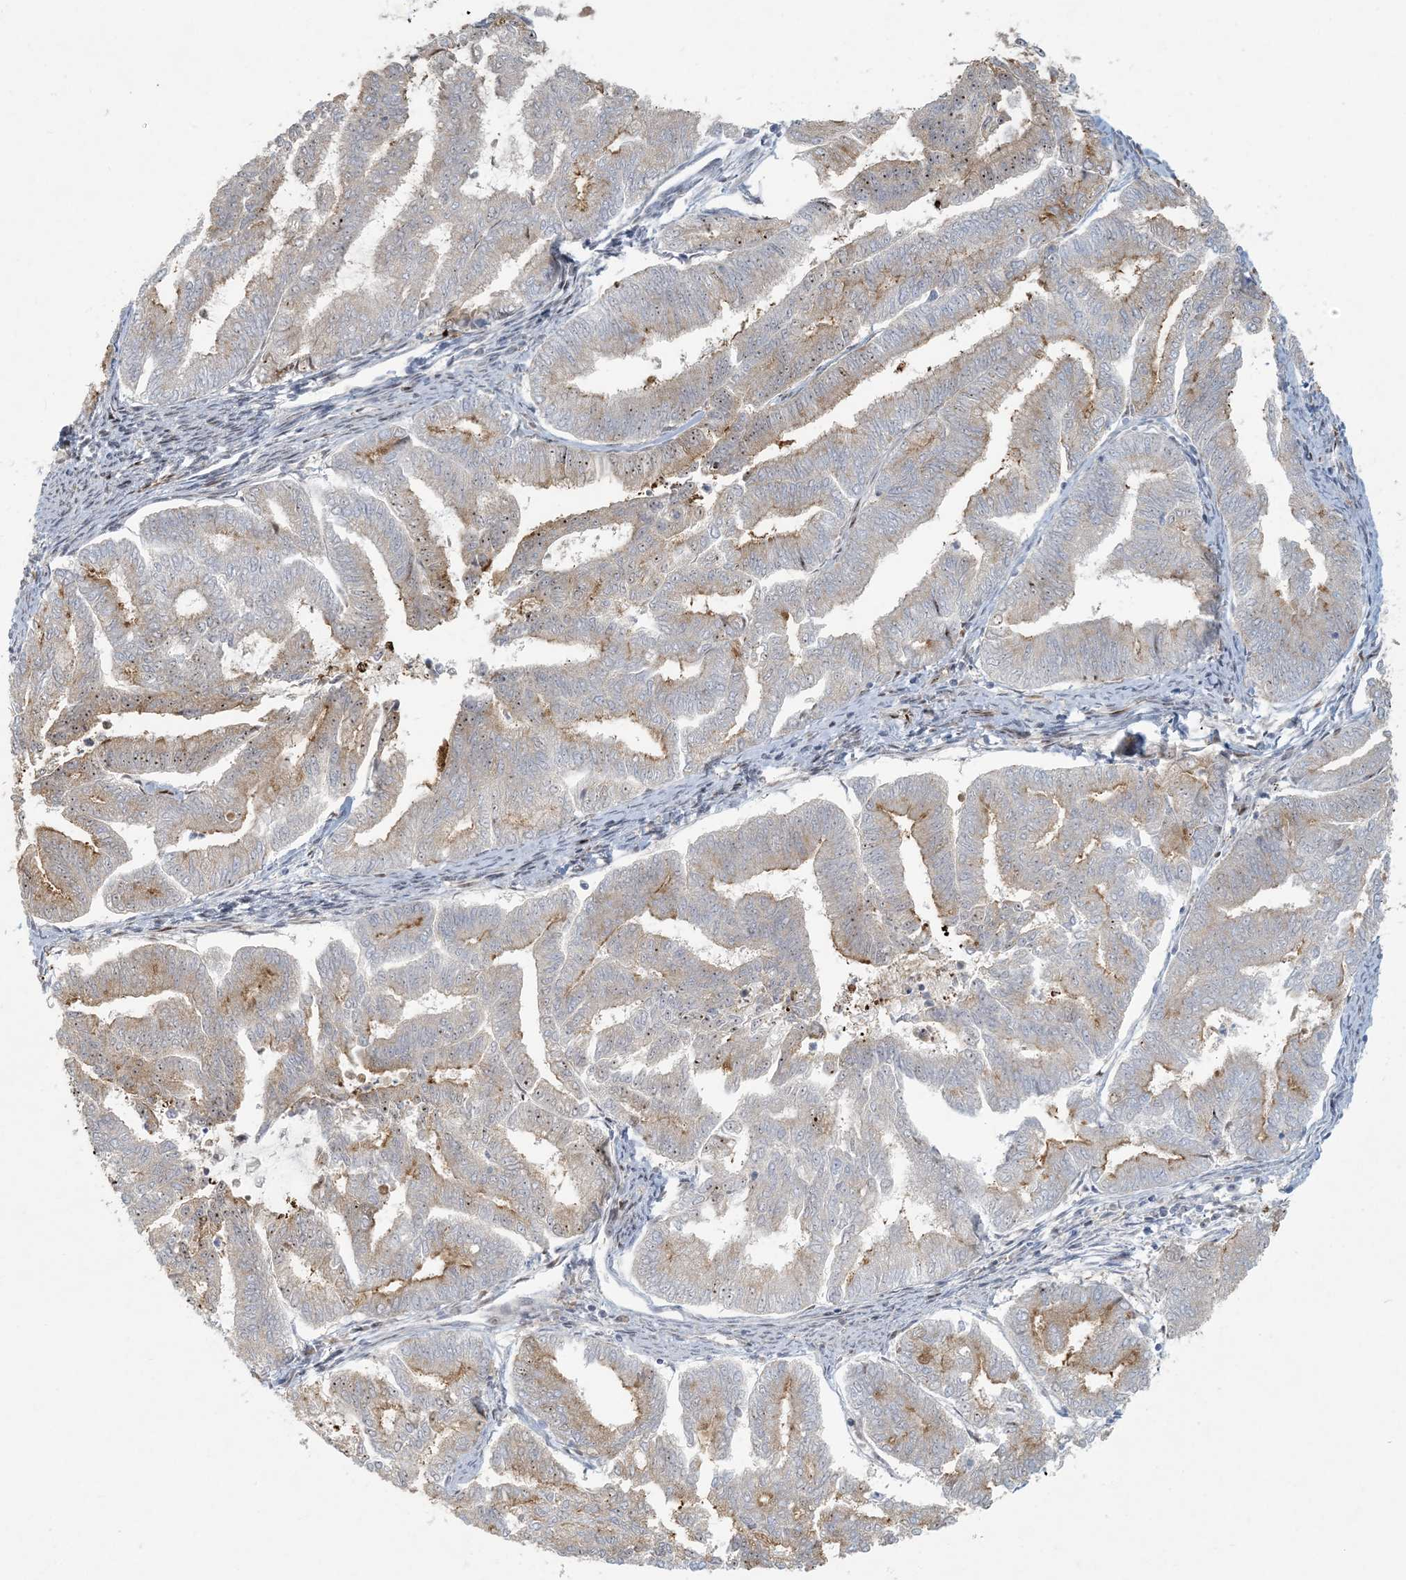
{"staining": {"intensity": "weak", "quantity": "25%-75%", "location": "cytoplasmic/membranous"}, "tissue": "endometrial cancer", "cell_type": "Tumor cells", "image_type": "cancer", "snomed": [{"axis": "morphology", "description": "Adenocarcinoma, NOS"}, {"axis": "topography", "description": "Endometrium"}], "caption": "Human adenocarcinoma (endometrial) stained with a brown dye demonstrates weak cytoplasmic/membranous positive positivity in approximately 25%-75% of tumor cells.", "gene": "BCORL1", "patient": {"sex": "female", "age": 79}}